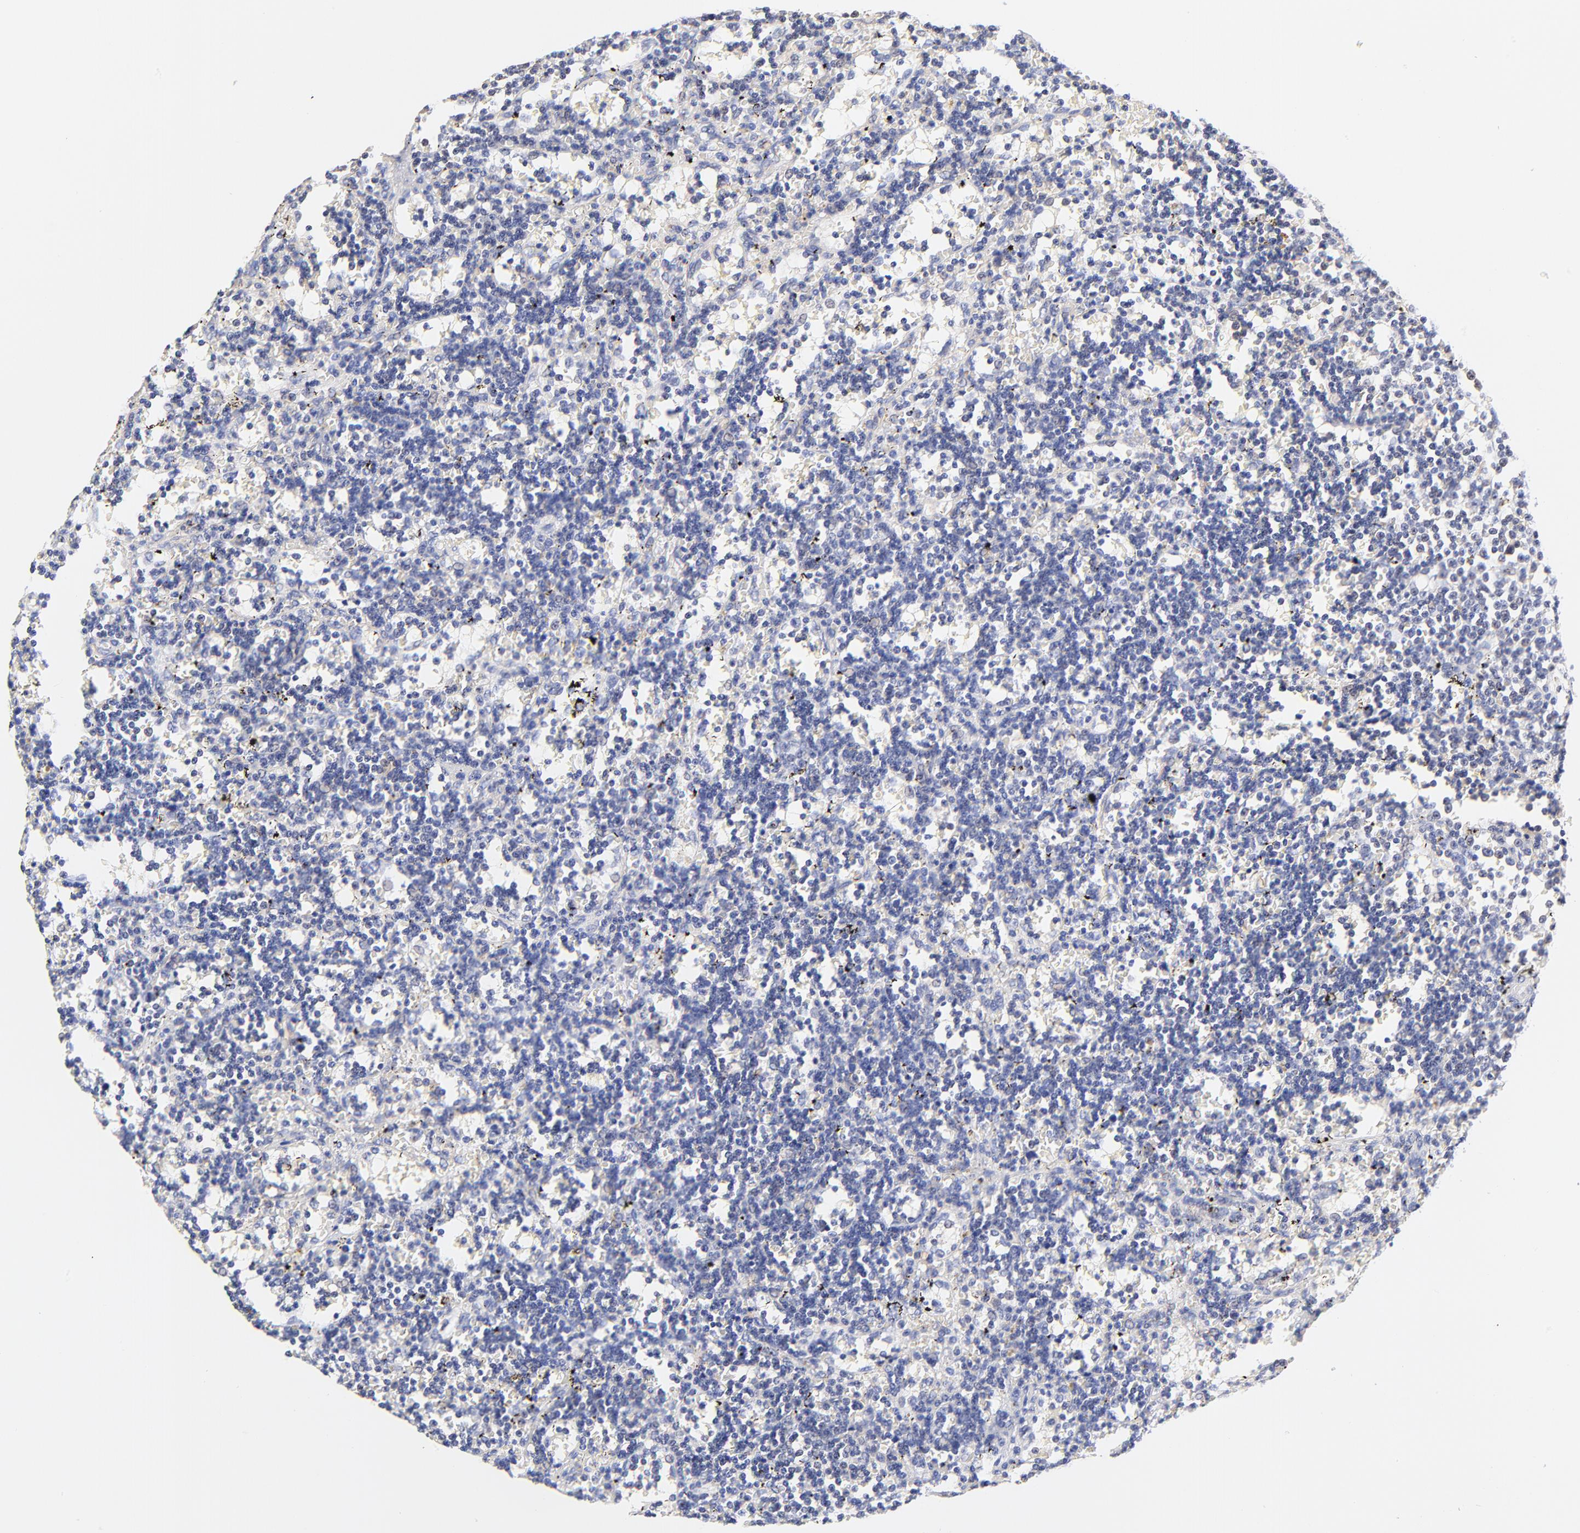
{"staining": {"intensity": "negative", "quantity": "none", "location": "none"}, "tissue": "lymphoma", "cell_type": "Tumor cells", "image_type": "cancer", "snomed": [{"axis": "morphology", "description": "Malignant lymphoma, non-Hodgkin's type, Low grade"}, {"axis": "topography", "description": "Spleen"}], "caption": "Lymphoma was stained to show a protein in brown. There is no significant staining in tumor cells.", "gene": "PTK7", "patient": {"sex": "male", "age": 60}}